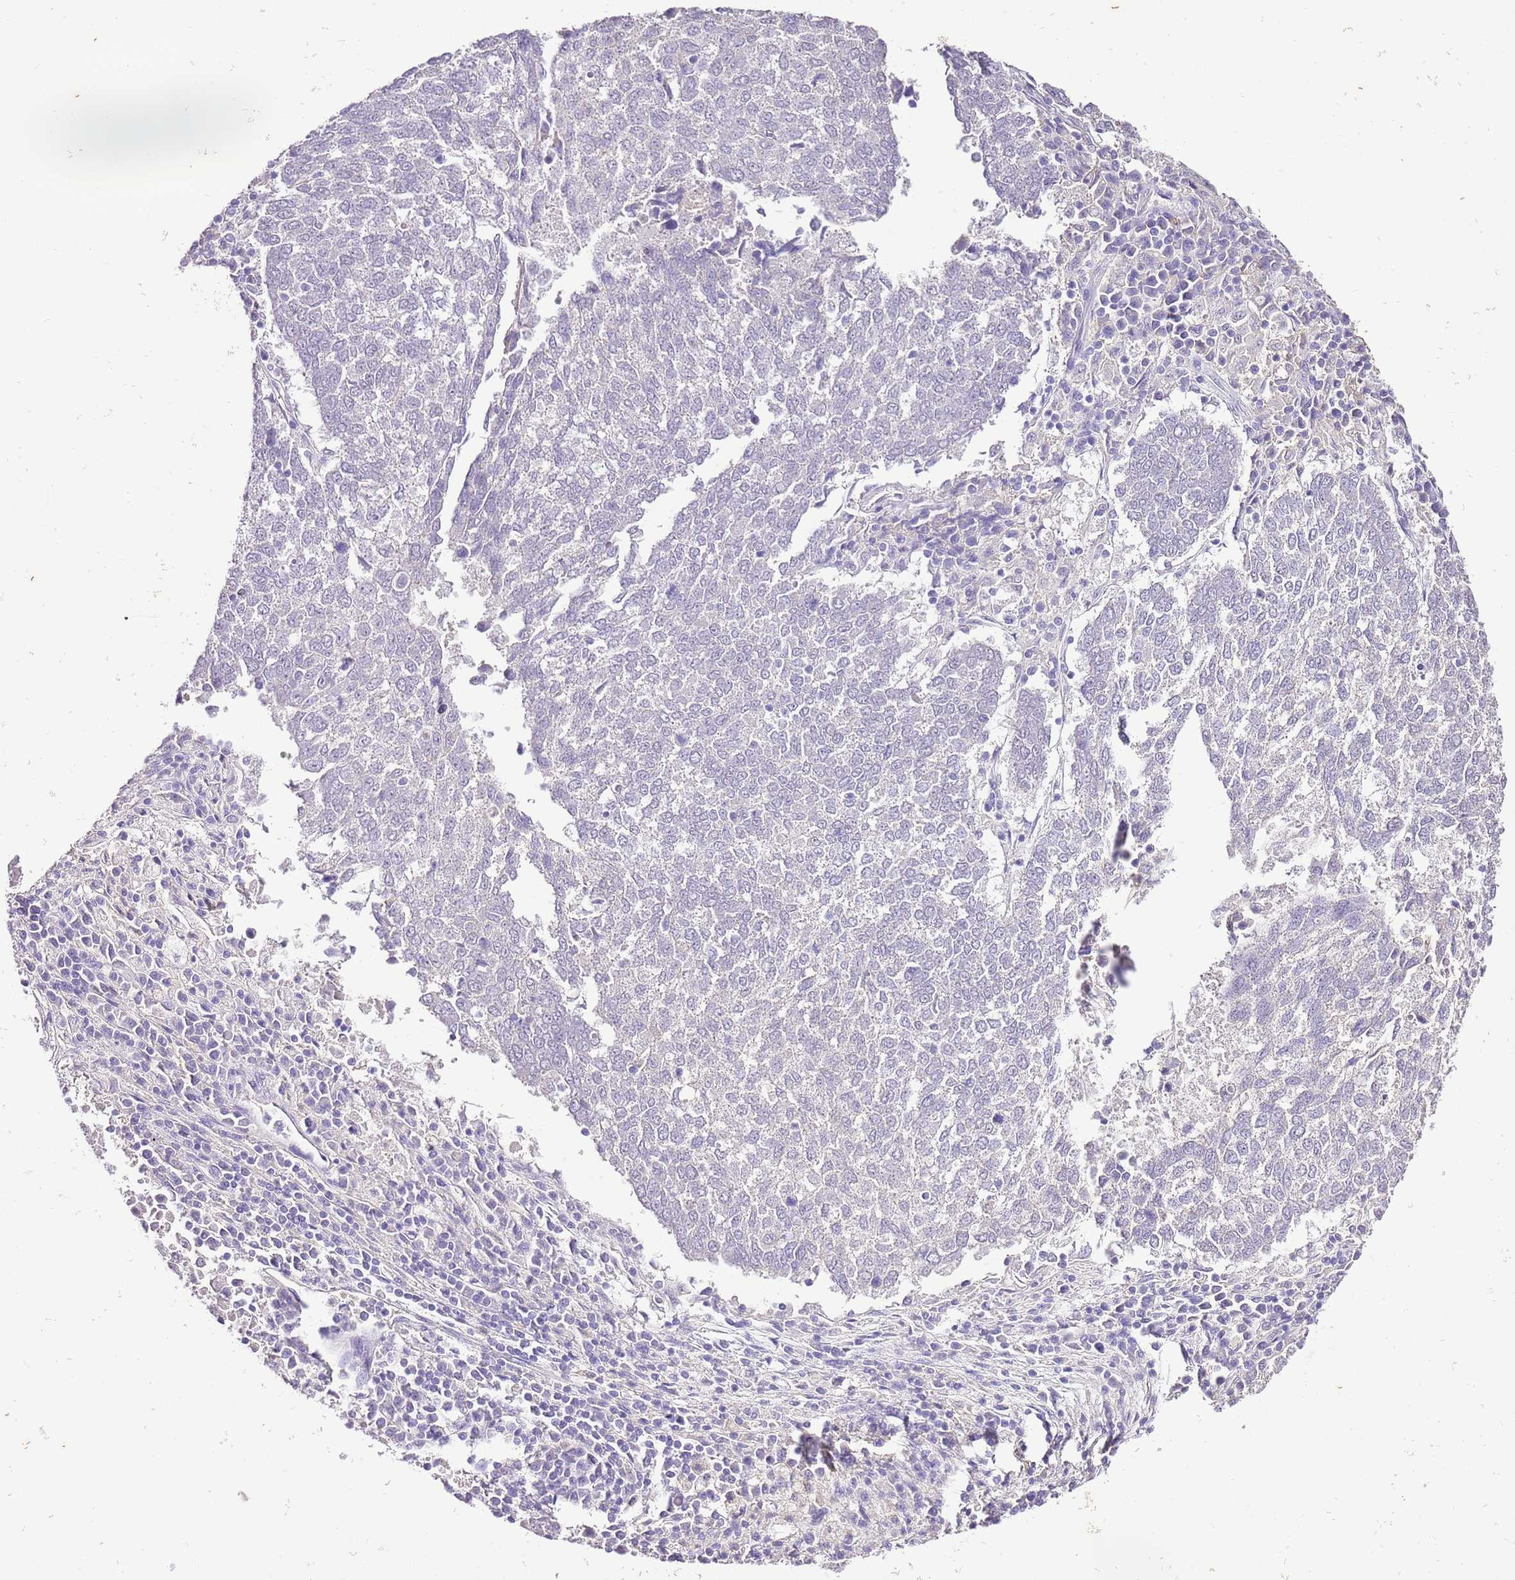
{"staining": {"intensity": "negative", "quantity": "none", "location": "none"}, "tissue": "lung cancer", "cell_type": "Tumor cells", "image_type": "cancer", "snomed": [{"axis": "morphology", "description": "Squamous cell carcinoma, NOS"}, {"axis": "topography", "description": "Lung"}], "caption": "Human lung squamous cell carcinoma stained for a protein using immunohistochemistry (IHC) reveals no expression in tumor cells.", "gene": "IZUMO4", "patient": {"sex": "male", "age": 73}}